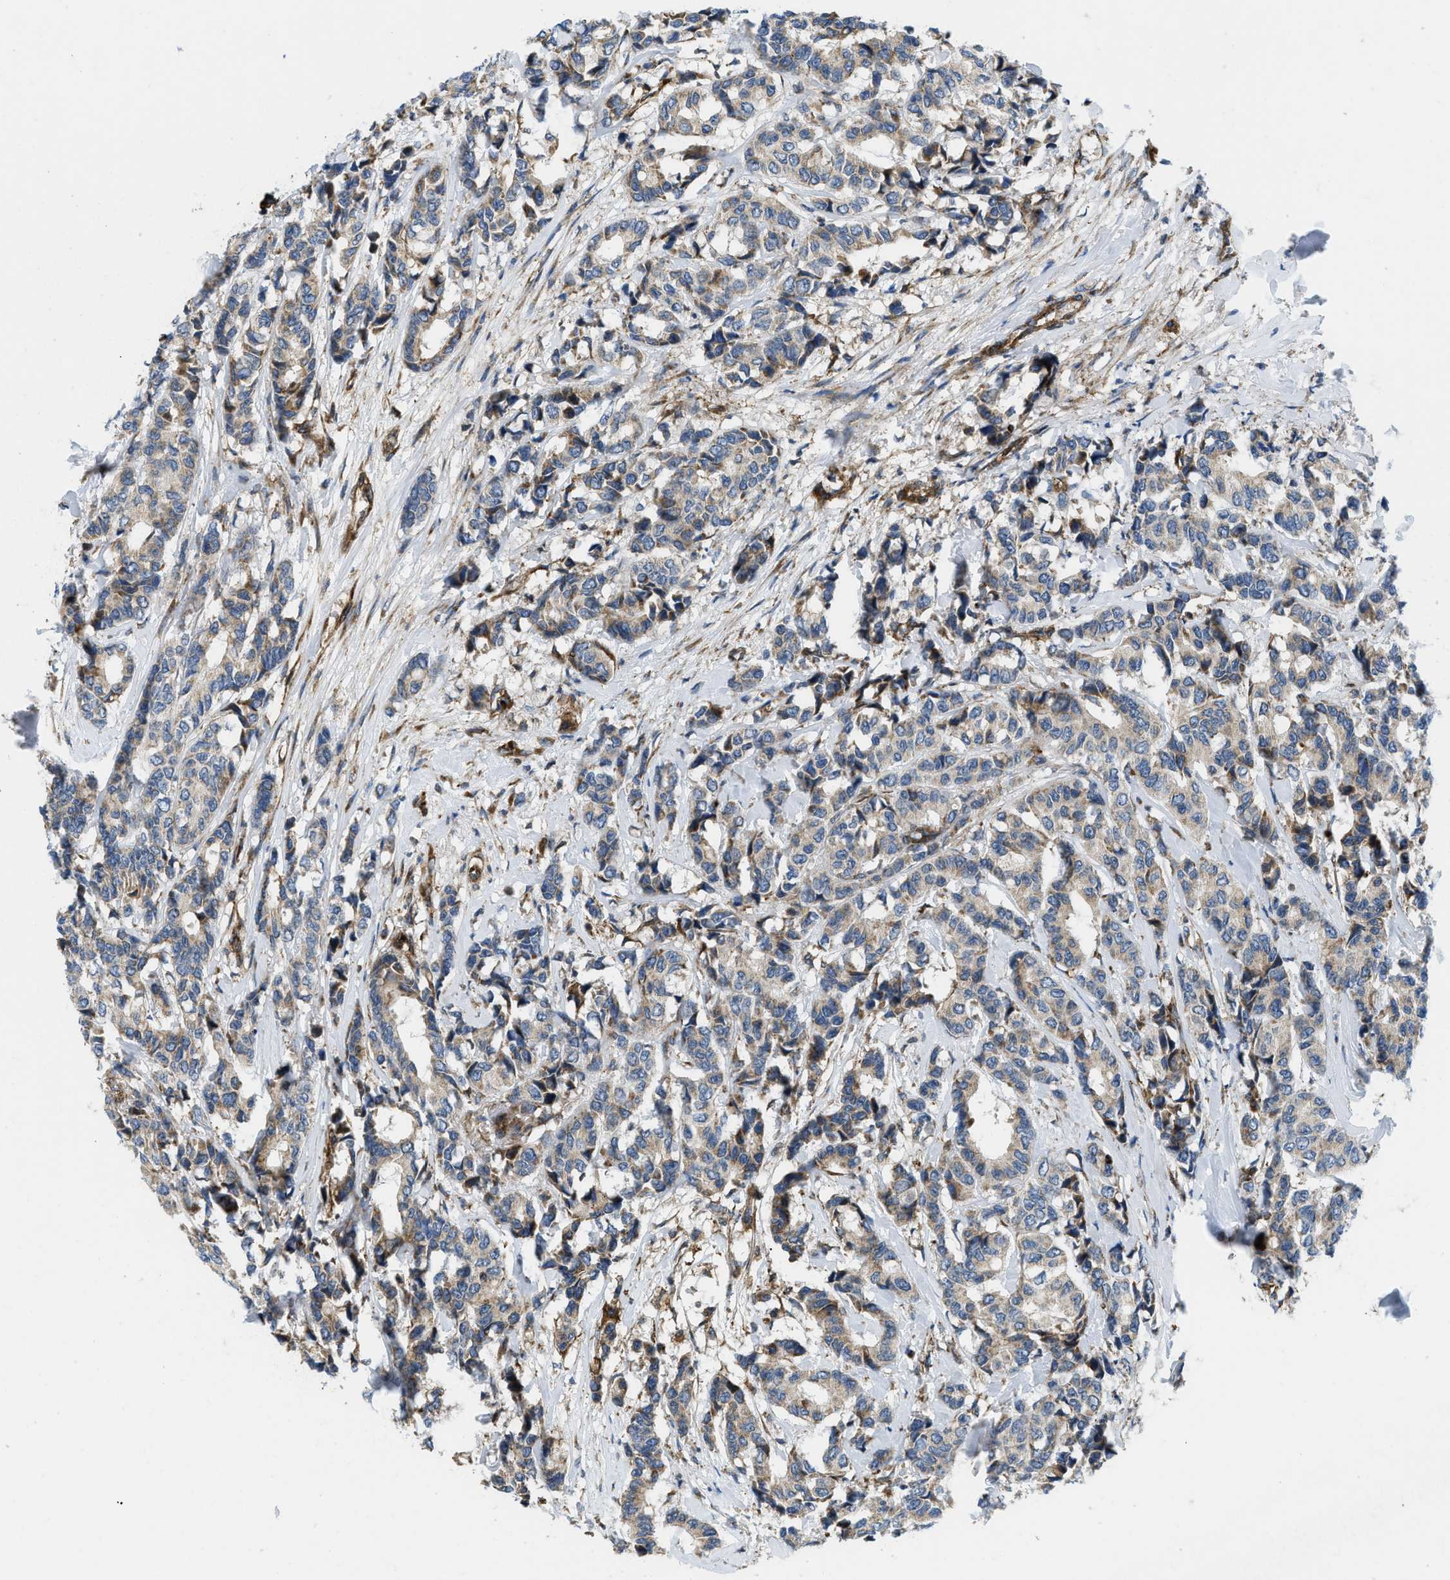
{"staining": {"intensity": "weak", "quantity": ">75%", "location": "cytoplasmic/membranous"}, "tissue": "breast cancer", "cell_type": "Tumor cells", "image_type": "cancer", "snomed": [{"axis": "morphology", "description": "Duct carcinoma"}, {"axis": "topography", "description": "Breast"}], "caption": "Human breast cancer stained for a protein (brown) shows weak cytoplasmic/membranous positive expression in approximately >75% of tumor cells.", "gene": "CSPG4", "patient": {"sex": "female", "age": 87}}